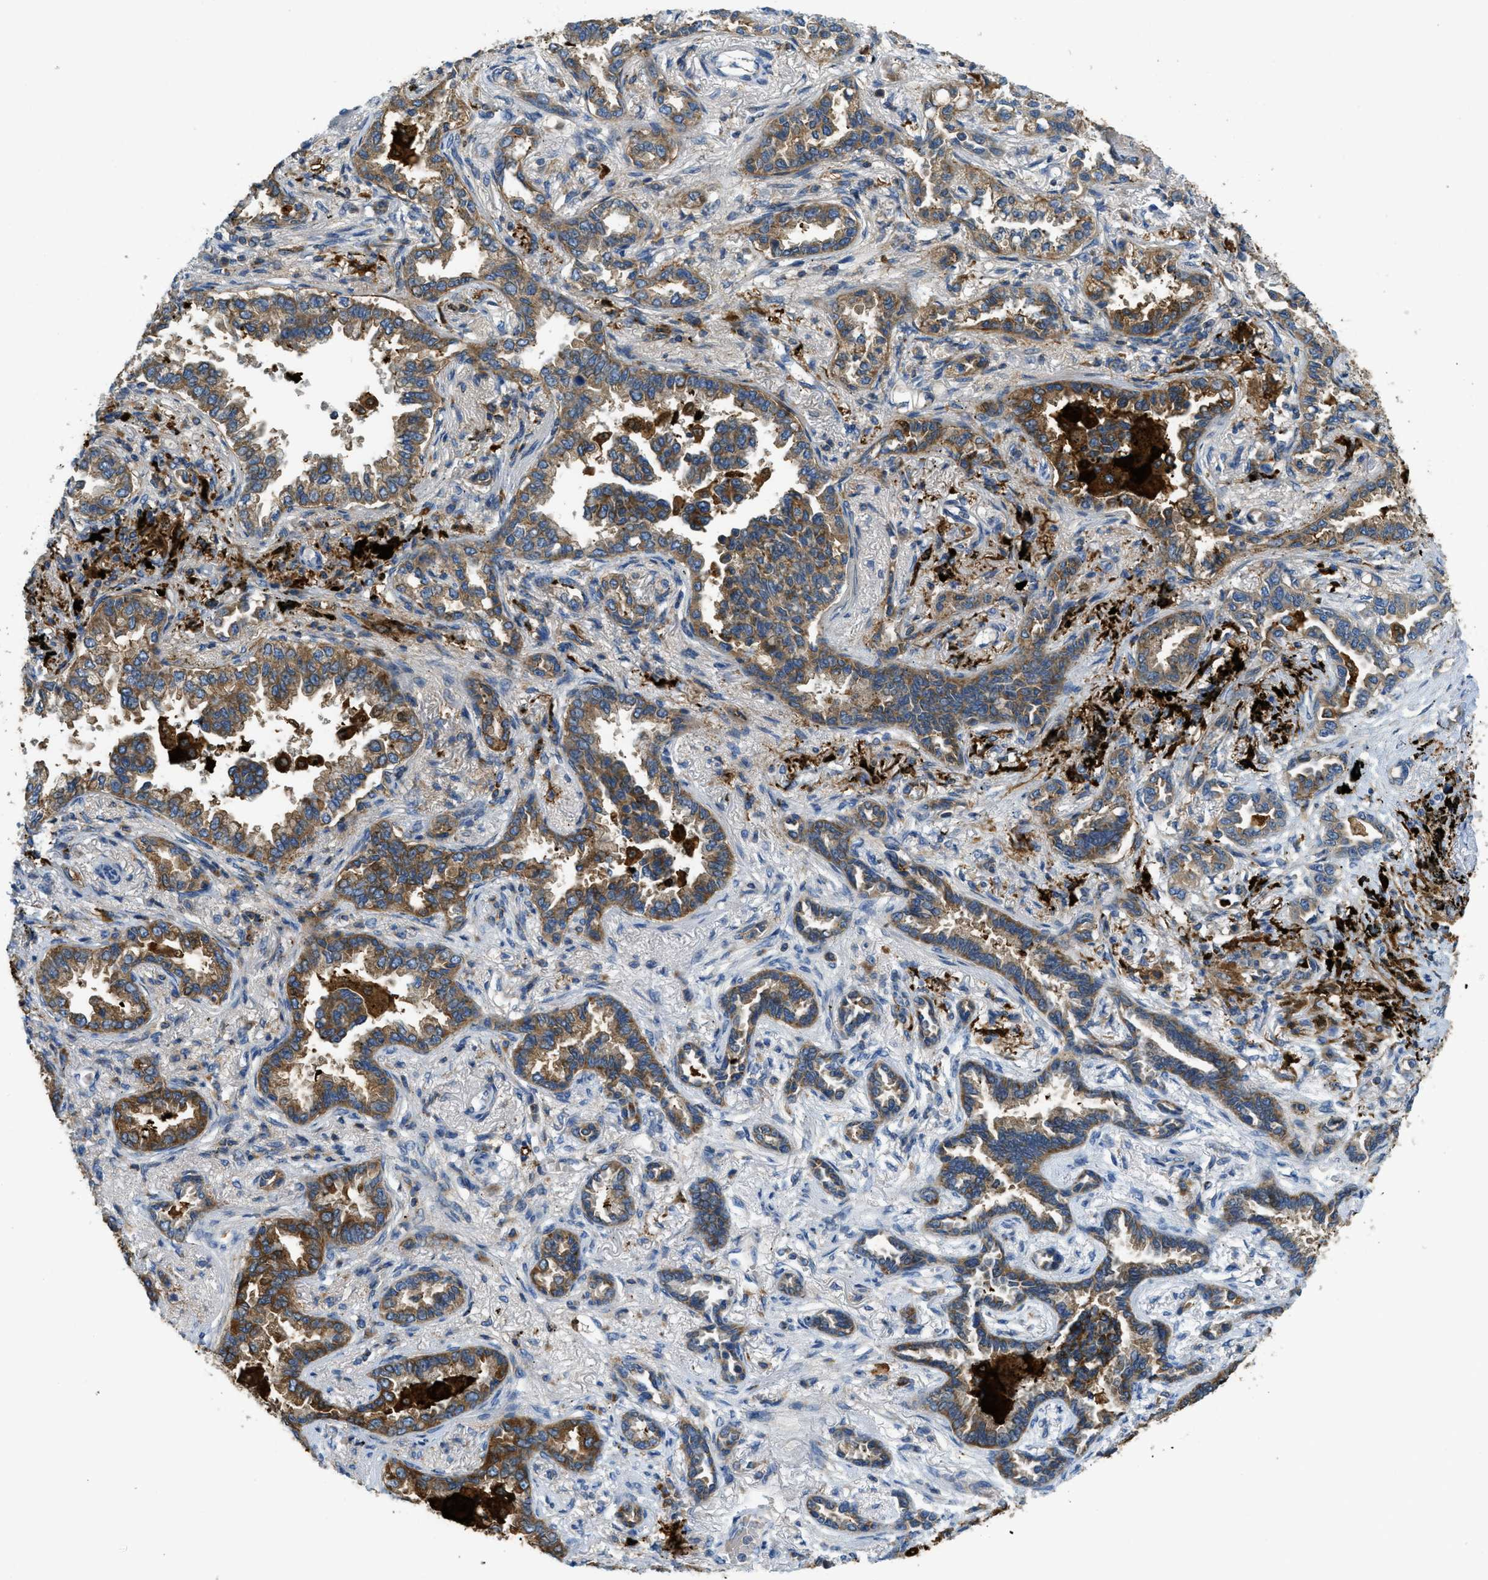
{"staining": {"intensity": "moderate", "quantity": ">75%", "location": "cytoplasmic/membranous"}, "tissue": "lung cancer", "cell_type": "Tumor cells", "image_type": "cancer", "snomed": [{"axis": "morphology", "description": "Normal tissue, NOS"}, {"axis": "morphology", "description": "Adenocarcinoma, NOS"}, {"axis": "topography", "description": "Lung"}], "caption": "Moderate cytoplasmic/membranous protein staining is present in about >75% of tumor cells in lung adenocarcinoma.", "gene": "RFFL", "patient": {"sex": "male", "age": 59}}